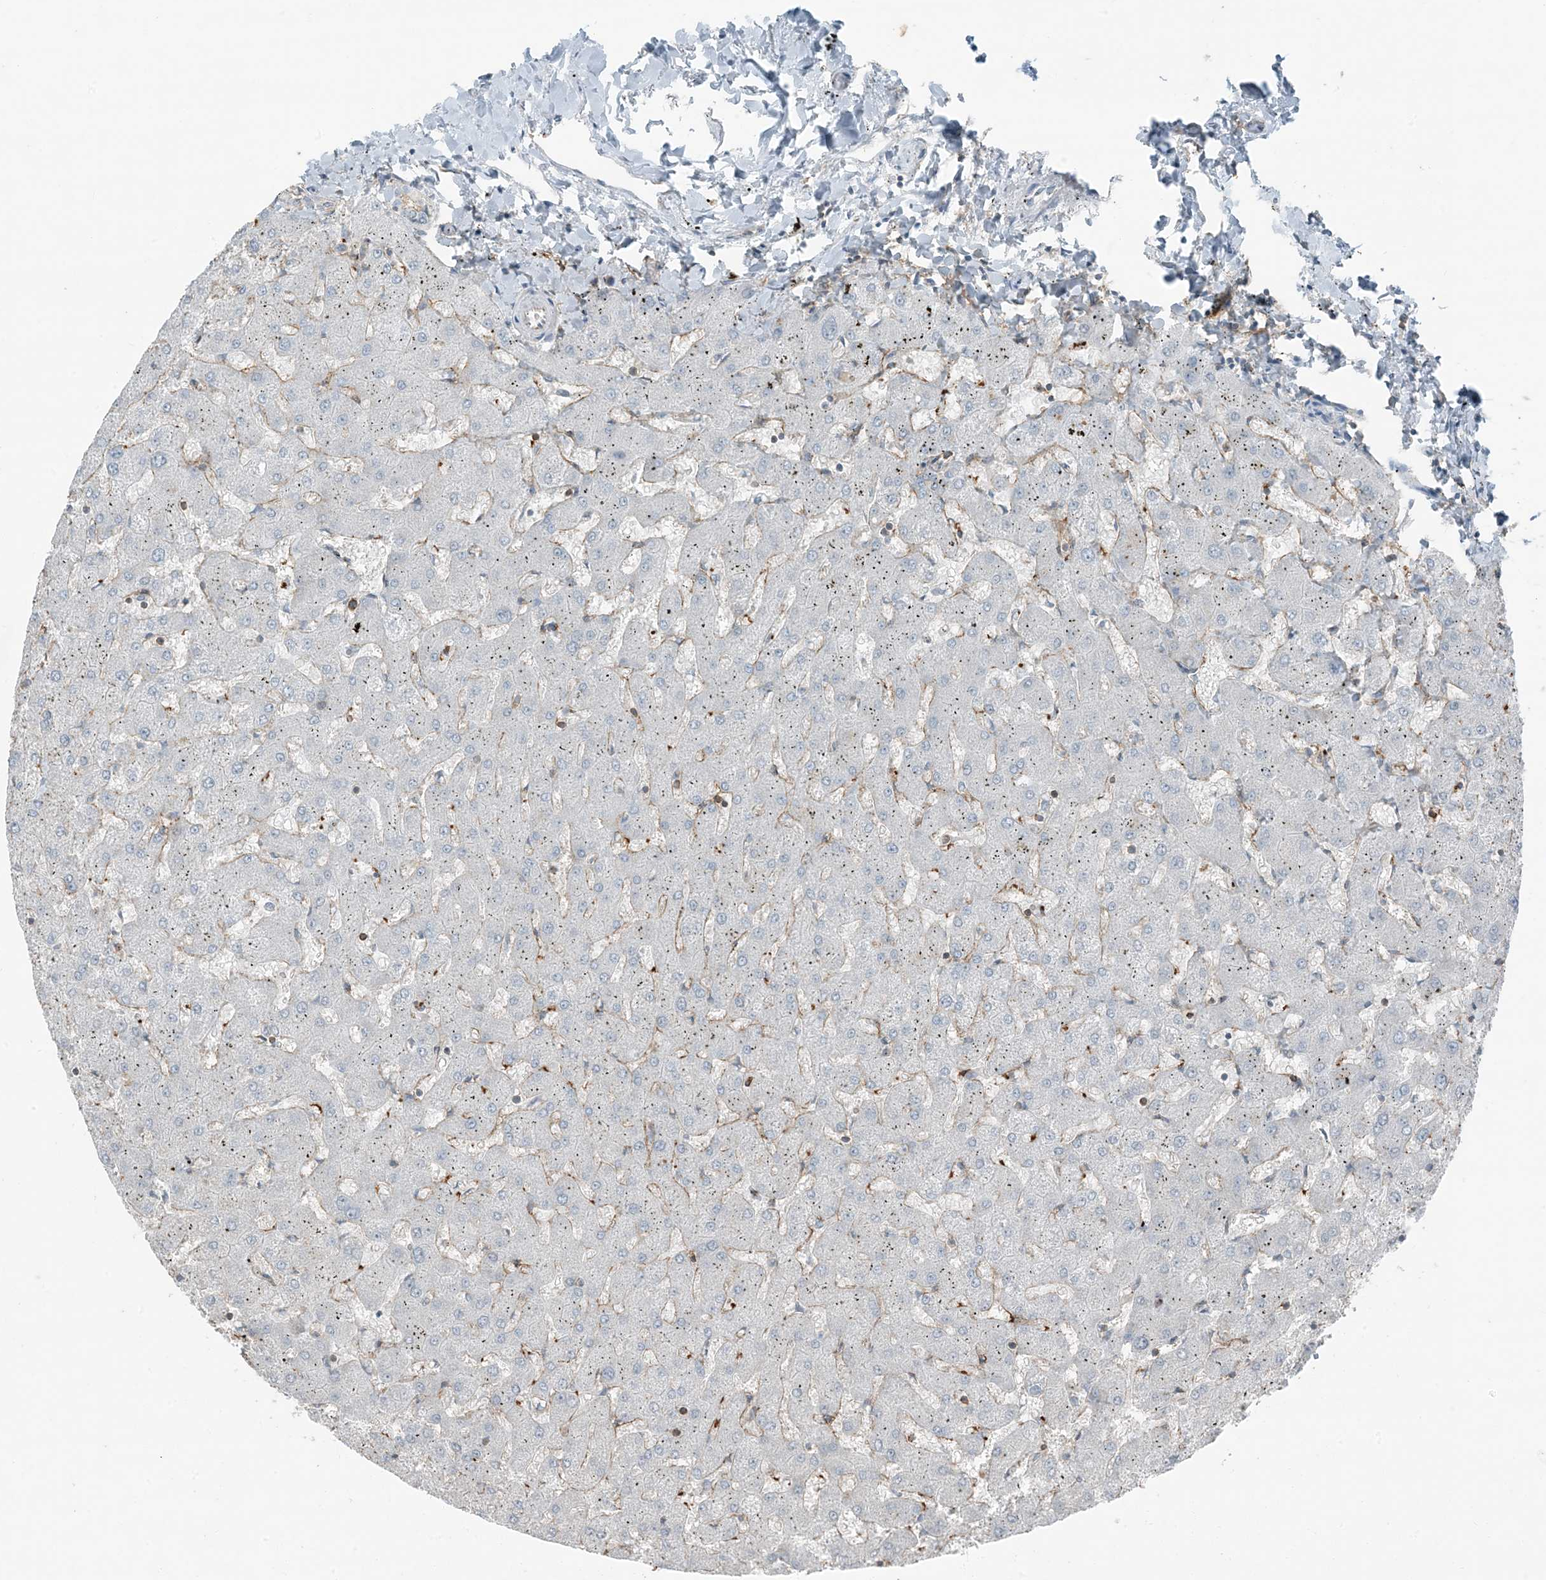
{"staining": {"intensity": "weak", "quantity": "25%-75%", "location": "cytoplasmic/membranous"}, "tissue": "liver", "cell_type": "Cholangiocytes", "image_type": "normal", "snomed": [{"axis": "morphology", "description": "Normal tissue, NOS"}, {"axis": "topography", "description": "Liver"}], "caption": "Cholangiocytes display low levels of weak cytoplasmic/membranous positivity in about 25%-75% of cells in normal liver.", "gene": "APOBEC3C", "patient": {"sex": "female", "age": 63}}